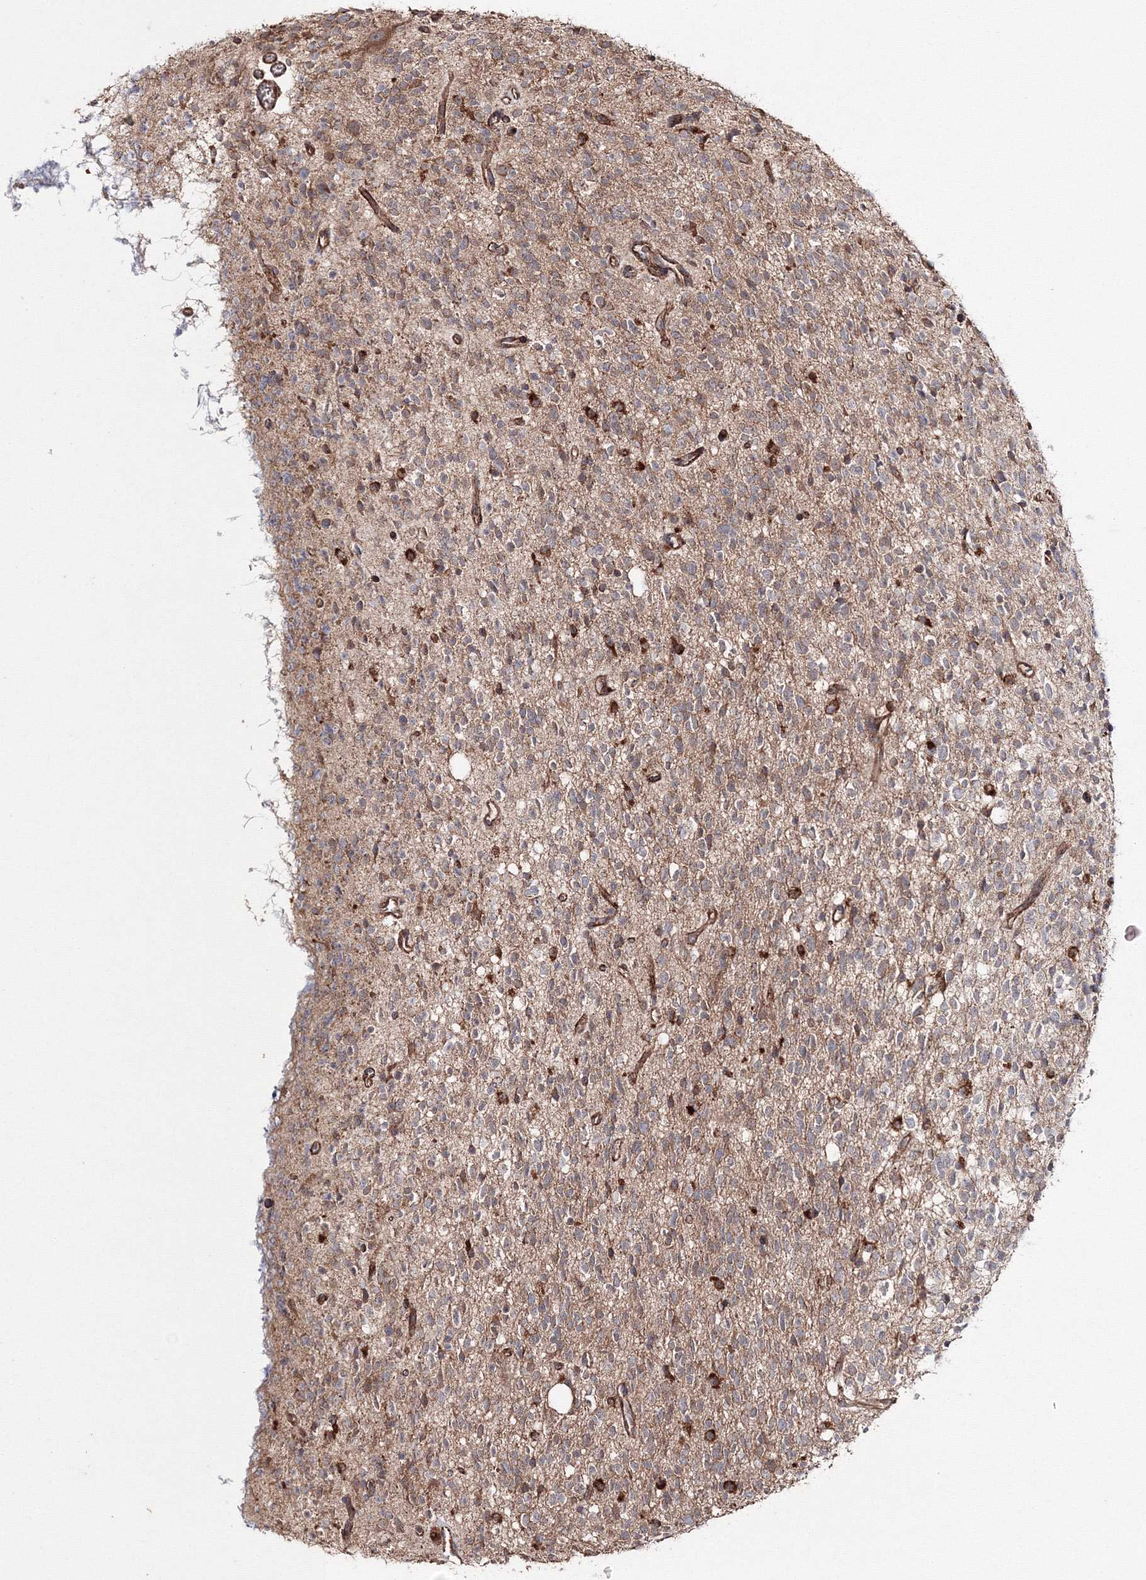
{"staining": {"intensity": "moderate", "quantity": ">75%", "location": "cytoplasmic/membranous"}, "tissue": "glioma", "cell_type": "Tumor cells", "image_type": "cancer", "snomed": [{"axis": "morphology", "description": "Glioma, malignant, High grade"}, {"axis": "topography", "description": "Brain"}], "caption": "A medium amount of moderate cytoplasmic/membranous staining is identified in approximately >75% of tumor cells in malignant glioma (high-grade) tissue. The protein of interest is shown in brown color, while the nuclei are stained blue.", "gene": "DDO", "patient": {"sex": "male", "age": 34}}